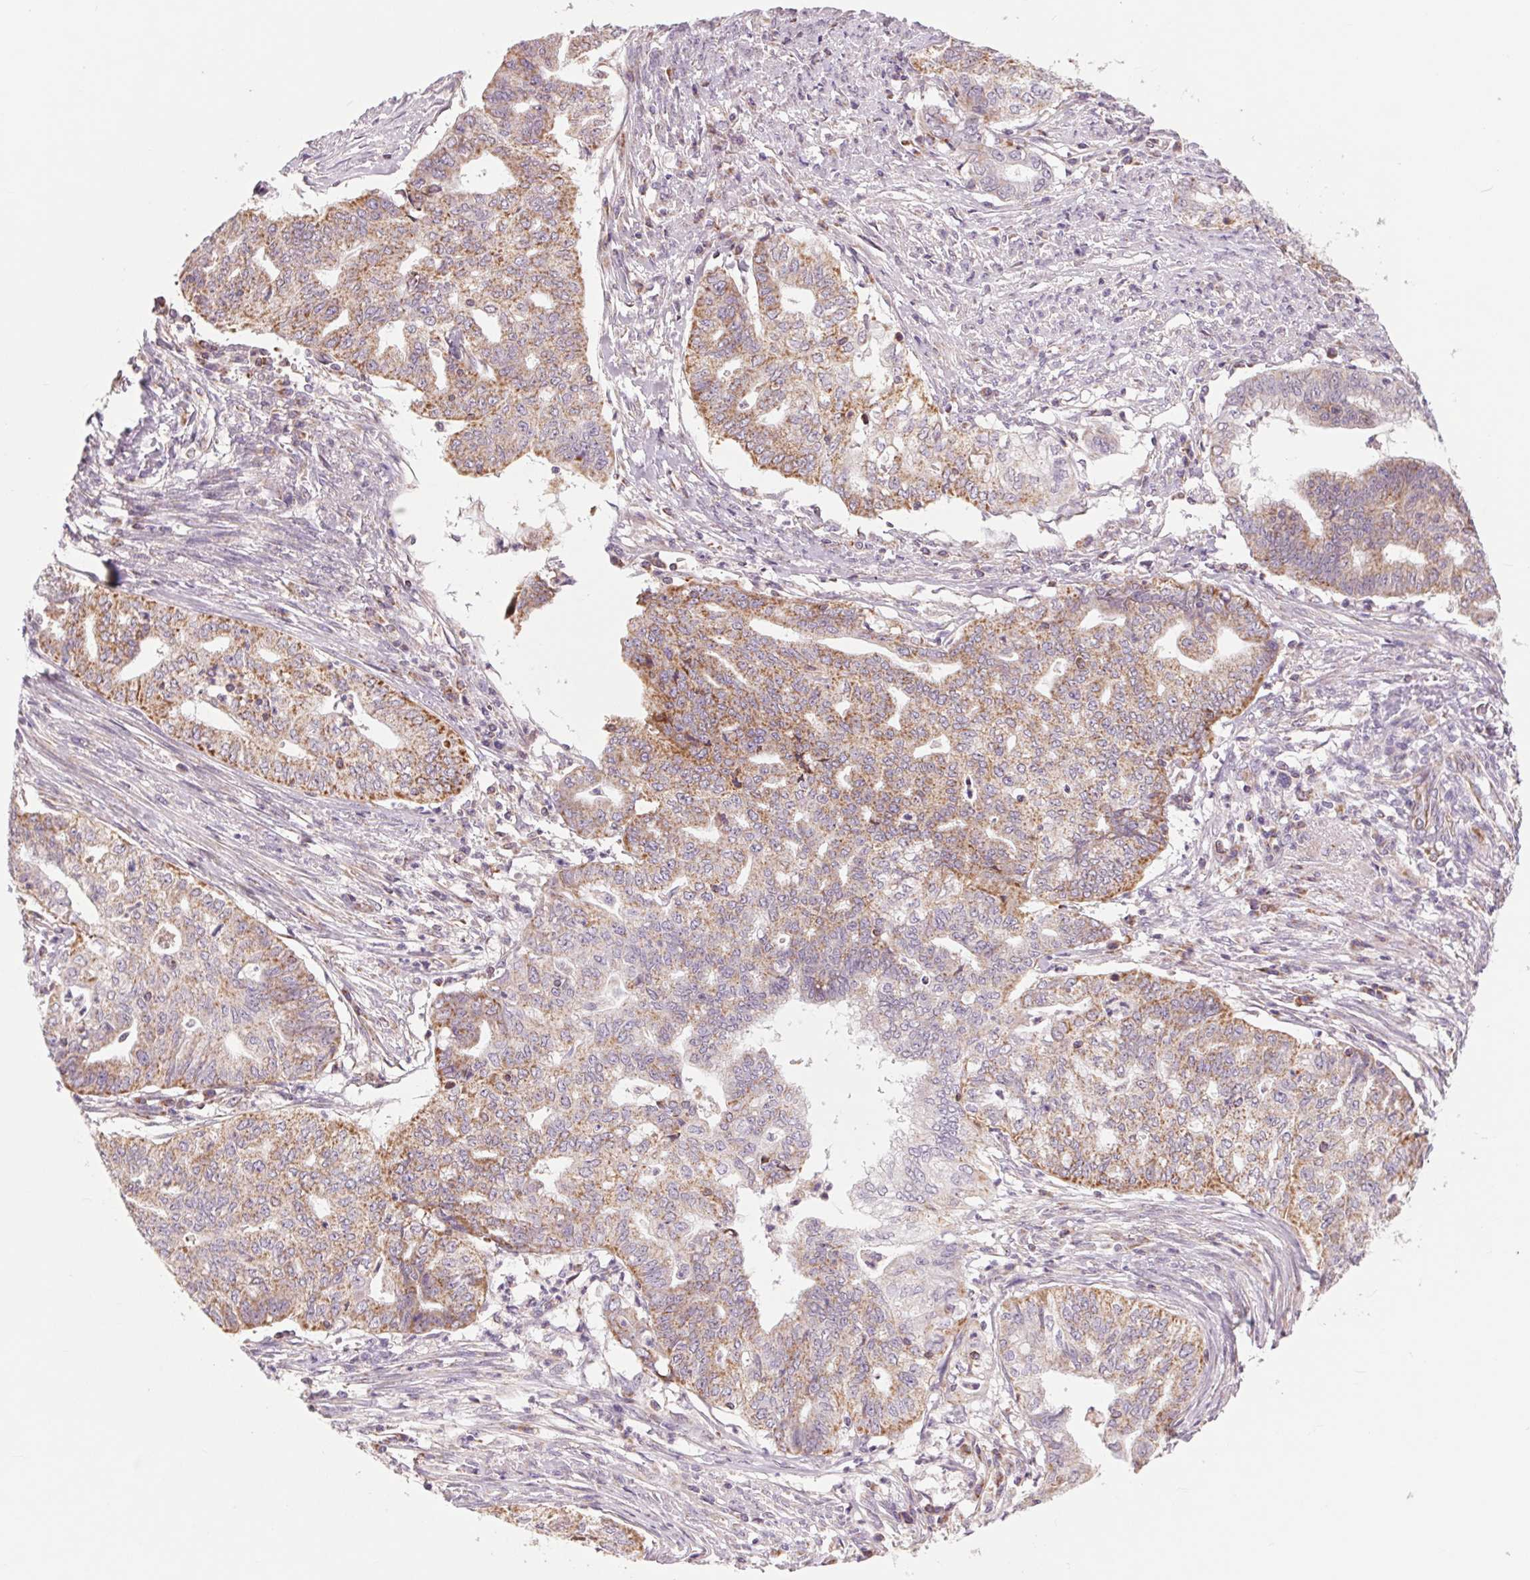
{"staining": {"intensity": "moderate", "quantity": ">75%", "location": "cytoplasmic/membranous"}, "tissue": "endometrial cancer", "cell_type": "Tumor cells", "image_type": "cancer", "snomed": [{"axis": "morphology", "description": "Adenocarcinoma, NOS"}, {"axis": "topography", "description": "Endometrium"}], "caption": "Moderate cytoplasmic/membranous staining for a protein is seen in approximately >75% of tumor cells of endometrial cancer using IHC.", "gene": "COX6A1", "patient": {"sex": "female", "age": 79}}